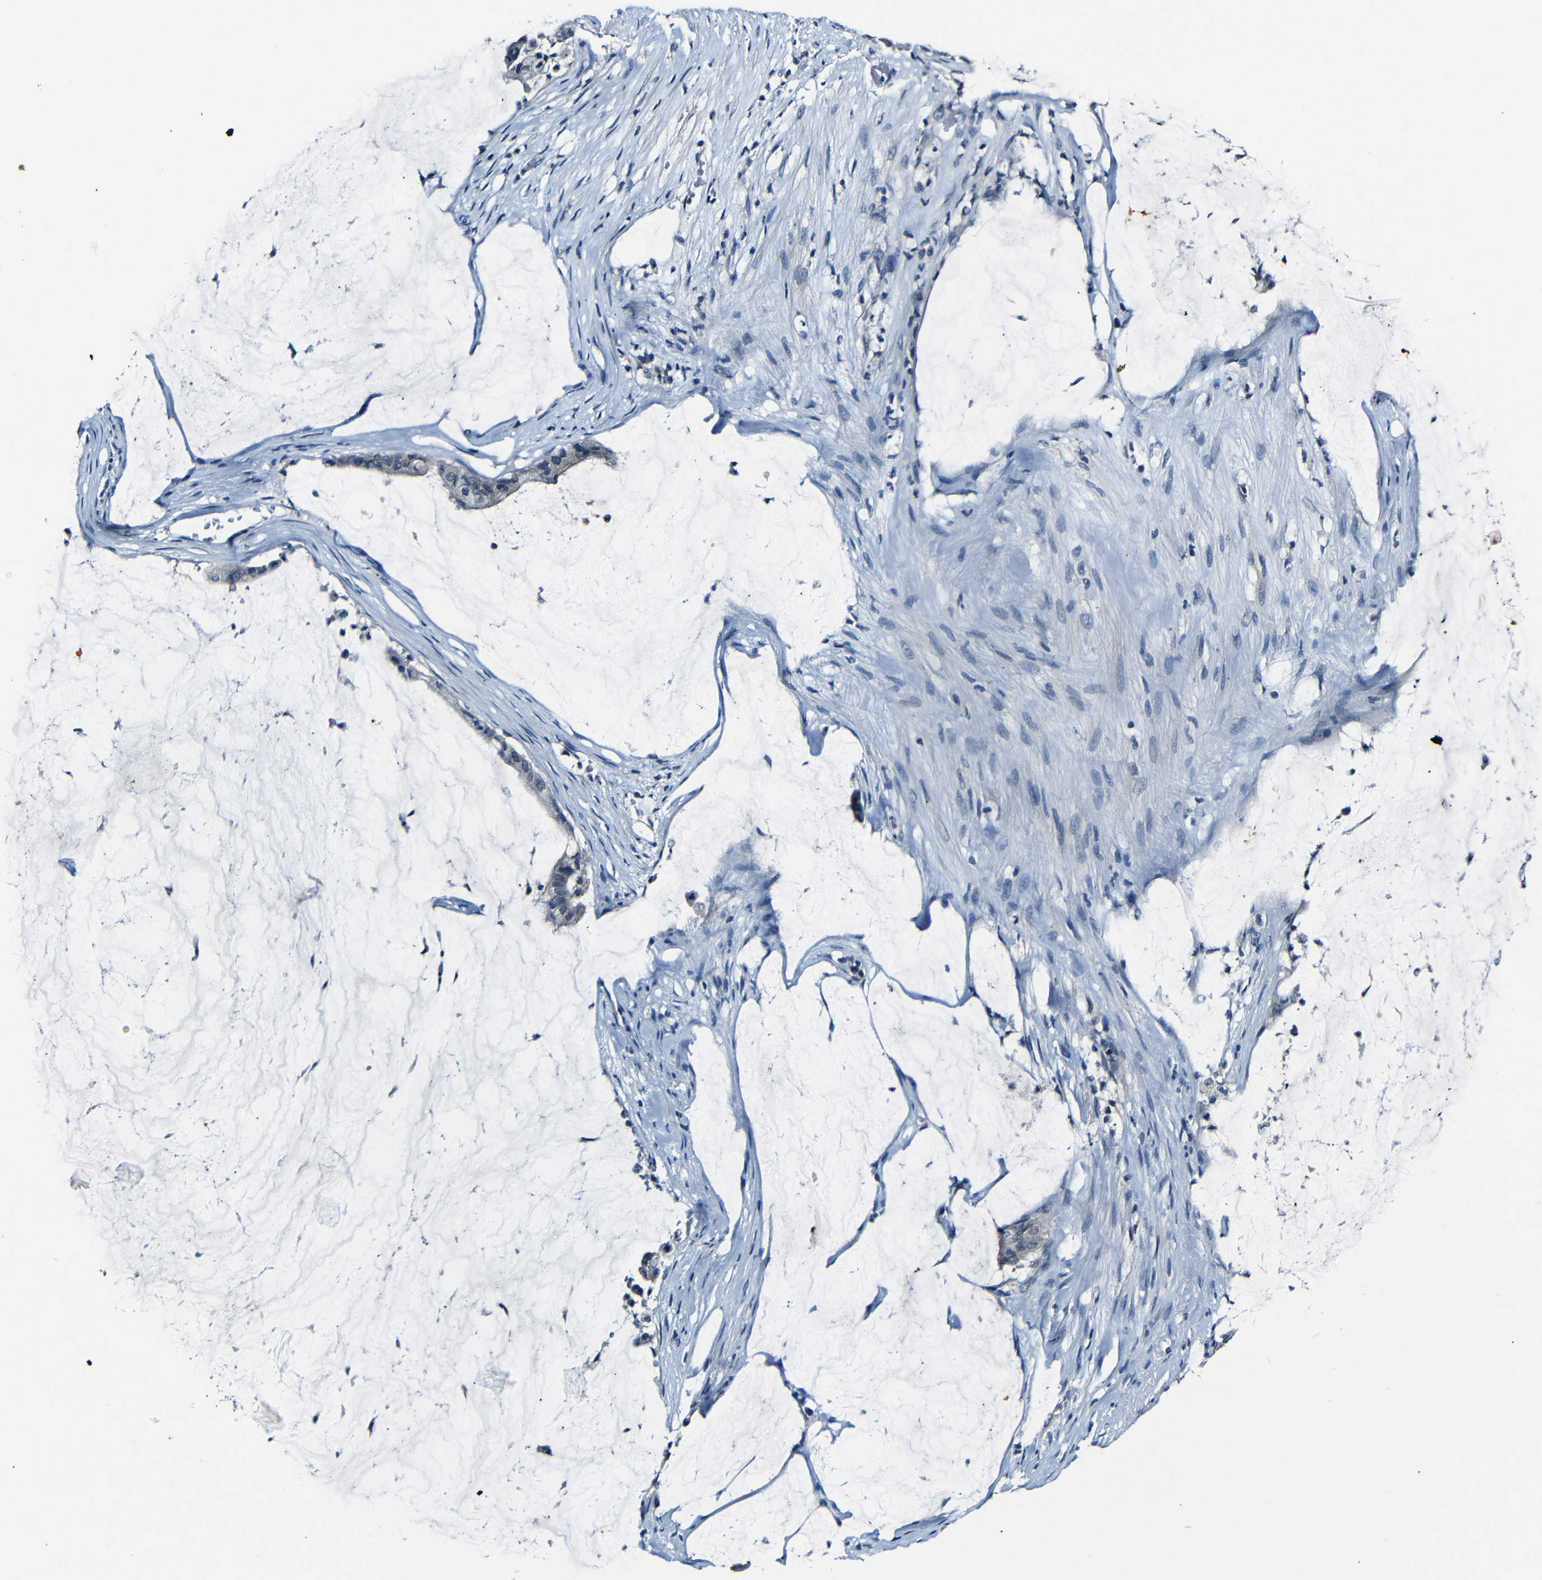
{"staining": {"intensity": "negative", "quantity": "none", "location": "none"}, "tissue": "pancreatic cancer", "cell_type": "Tumor cells", "image_type": "cancer", "snomed": [{"axis": "morphology", "description": "Adenocarcinoma, NOS"}, {"axis": "topography", "description": "Pancreas"}], "caption": "DAB immunohistochemical staining of pancreatic adenocarcinoma exhibits no significant staining in tumor cells.", "gene": "ANK3", "patient": {"sex": "male", "age": 41}}